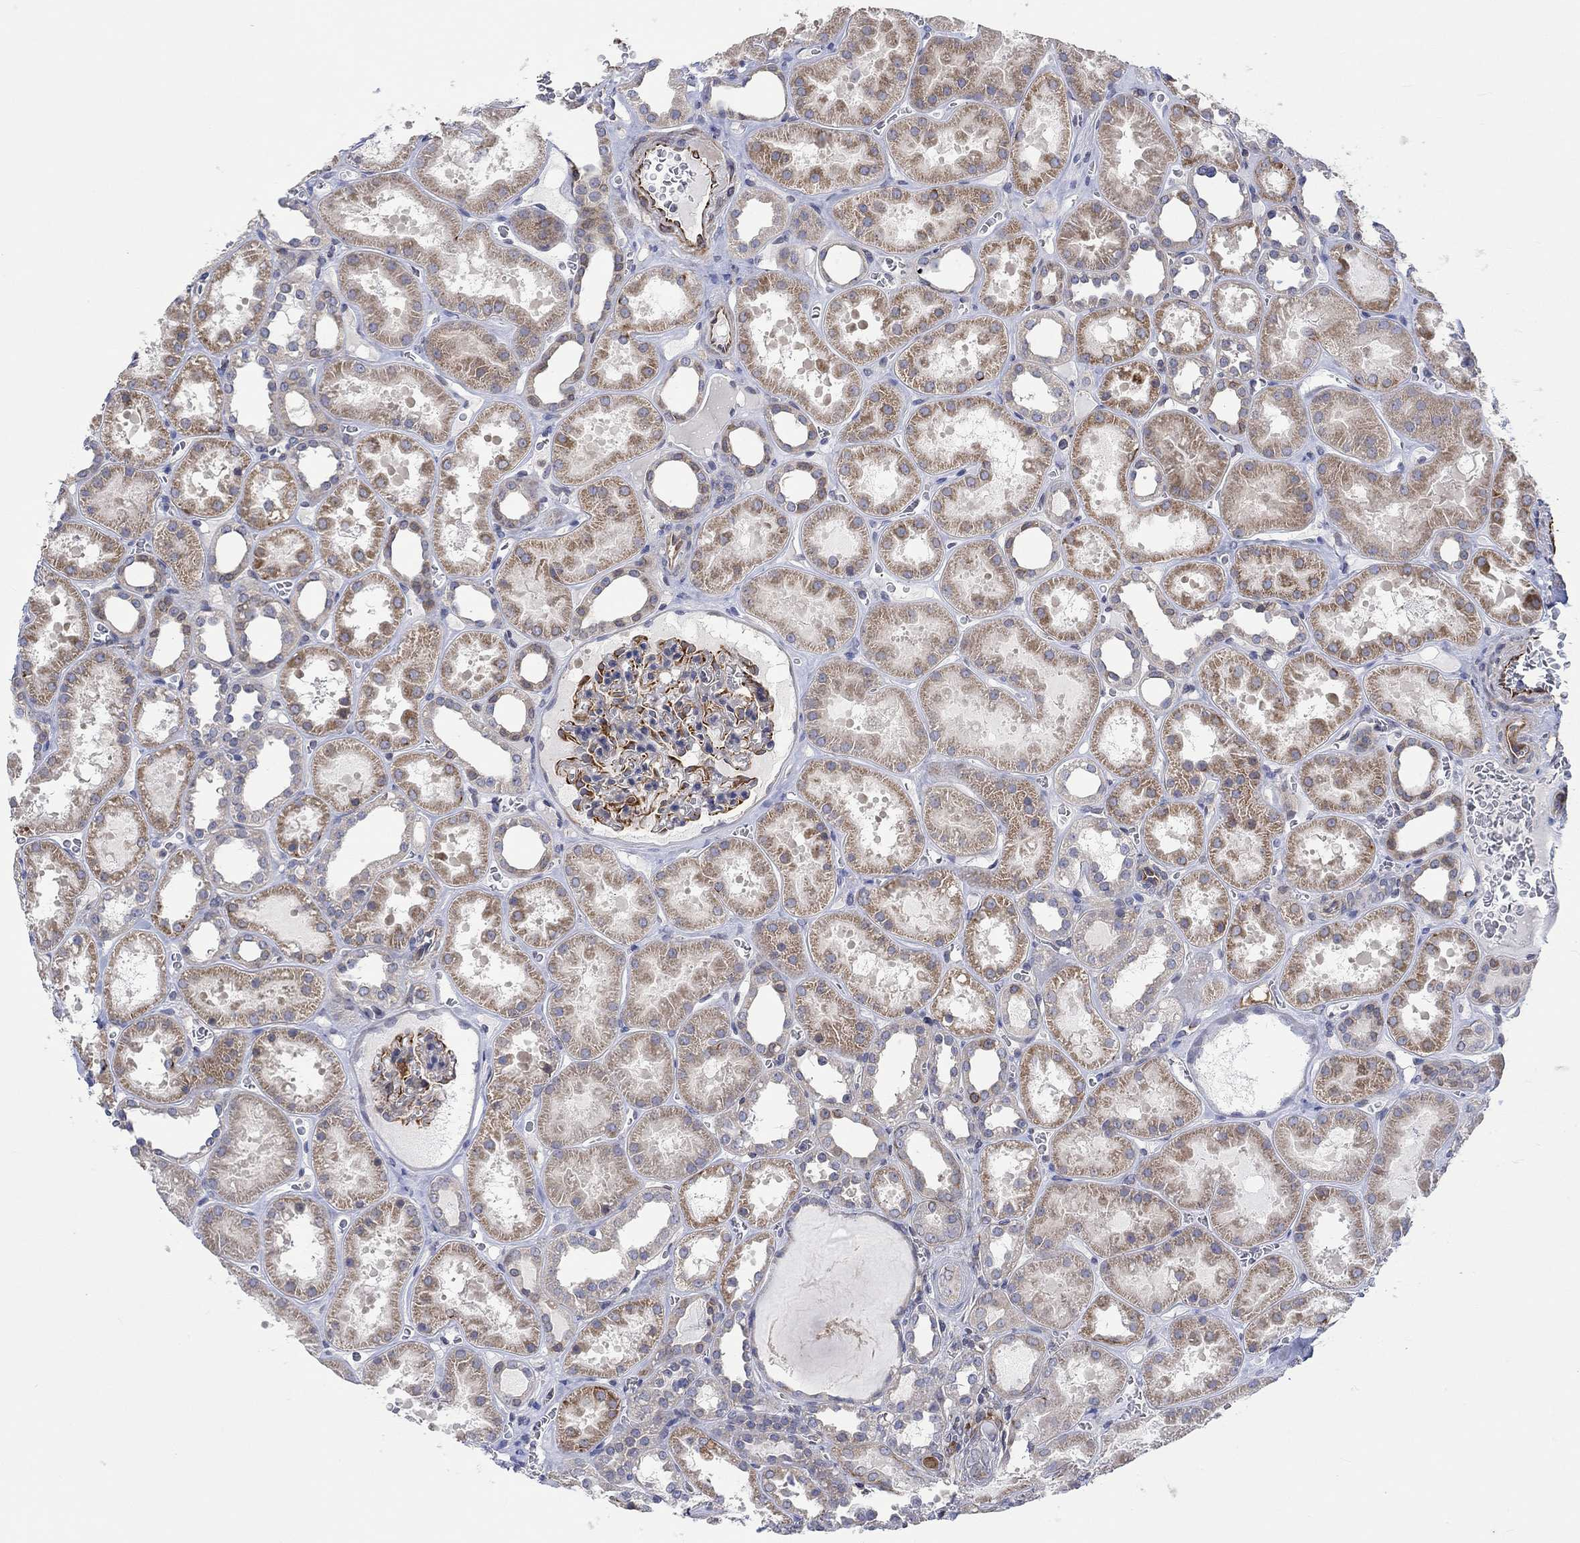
{"staining": {"intensity": "moderate", "quantity": "25%-75%", "location": "cytoplasmic/membranous"}, "tissue": "kidney", "cell_type": "Cells in glomeruli", "image_type": "normal", "snomed": [{"axis": "morphology", "description": "Normal tissue, NOS"}, {"axis": "topography", "description": "Kidney"}], "caption": "Immunohistochemistry histopathology image of normal kidney: human kidney stained using IHC reveals medium levels of moderate protein expression localized specifically in the cytoplasmic/membranous of cells in glomeruli, appearing as a cytoplasmic/membranous brown color.", "gene": "CAMK1D", "patient": {"sex": "female", "age": 41}}